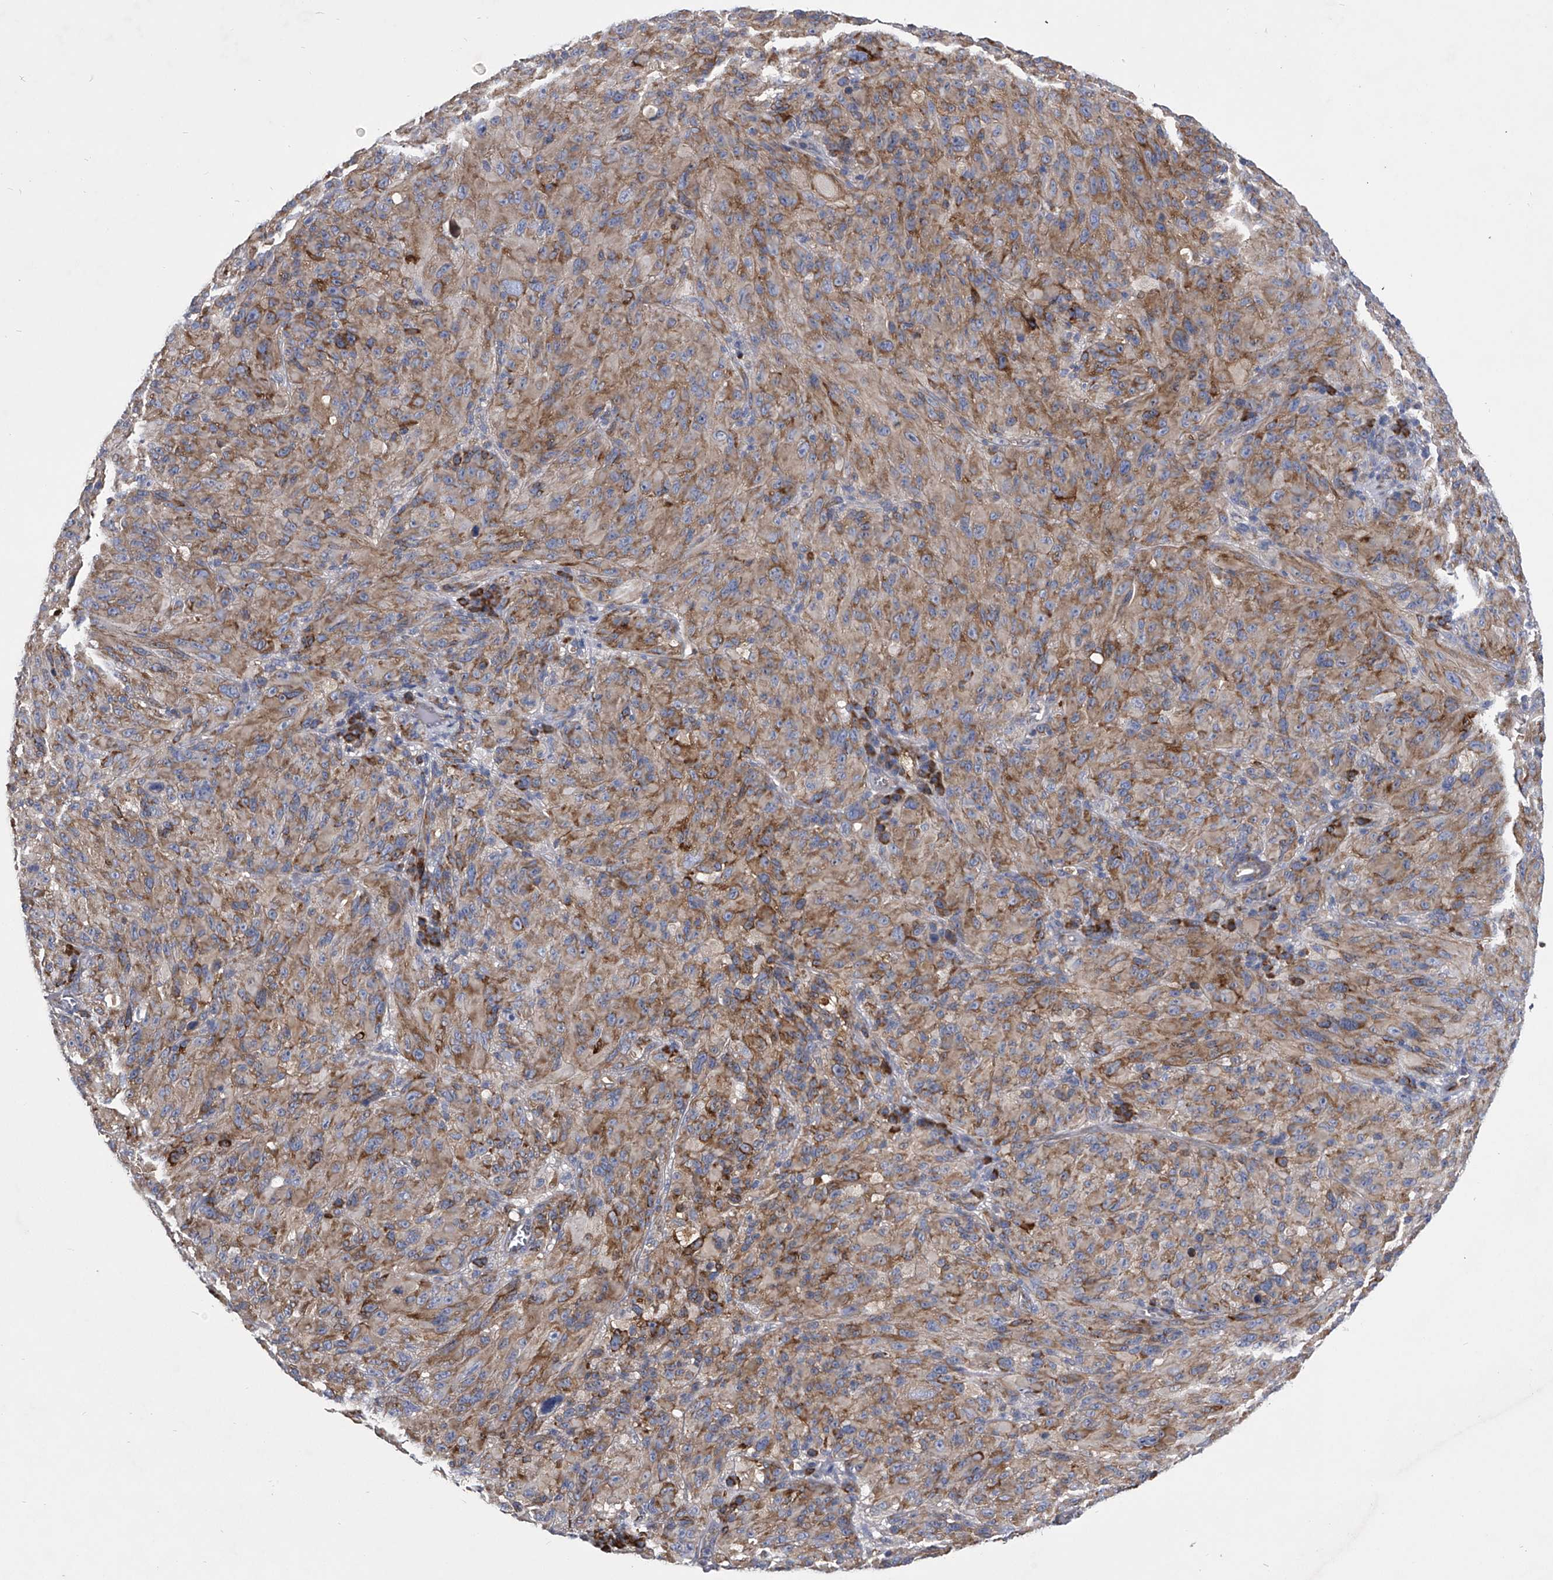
{"staining": {"intensity": "weak", "quantity": ">75%", "location": "cytoplasmic/membranous"}, "tissue": "melanoma", "cell_type": "Tumor cells", "image_type": "cancer", "snomed": [{"axis": "morphology", "description": "Malignant melanoma, NOS"}, {"axis": "topography", "description": "Skin of head"}], "caption": "Immunohistochemistry (IHC) (DAB (3,3'-diaminobenzidine)) staining of melanoma displays weak cytoplasmic/membranous protein staining in approximately >75% of tumor cells. (Stains: DAB (3,3'-diaminobenzidine) in brown, nuclei in blue, Microscopy: brightfield microscopy at high magnification).", "gene": "CCR4", "patient": {"sex": "male", "age": 96}}